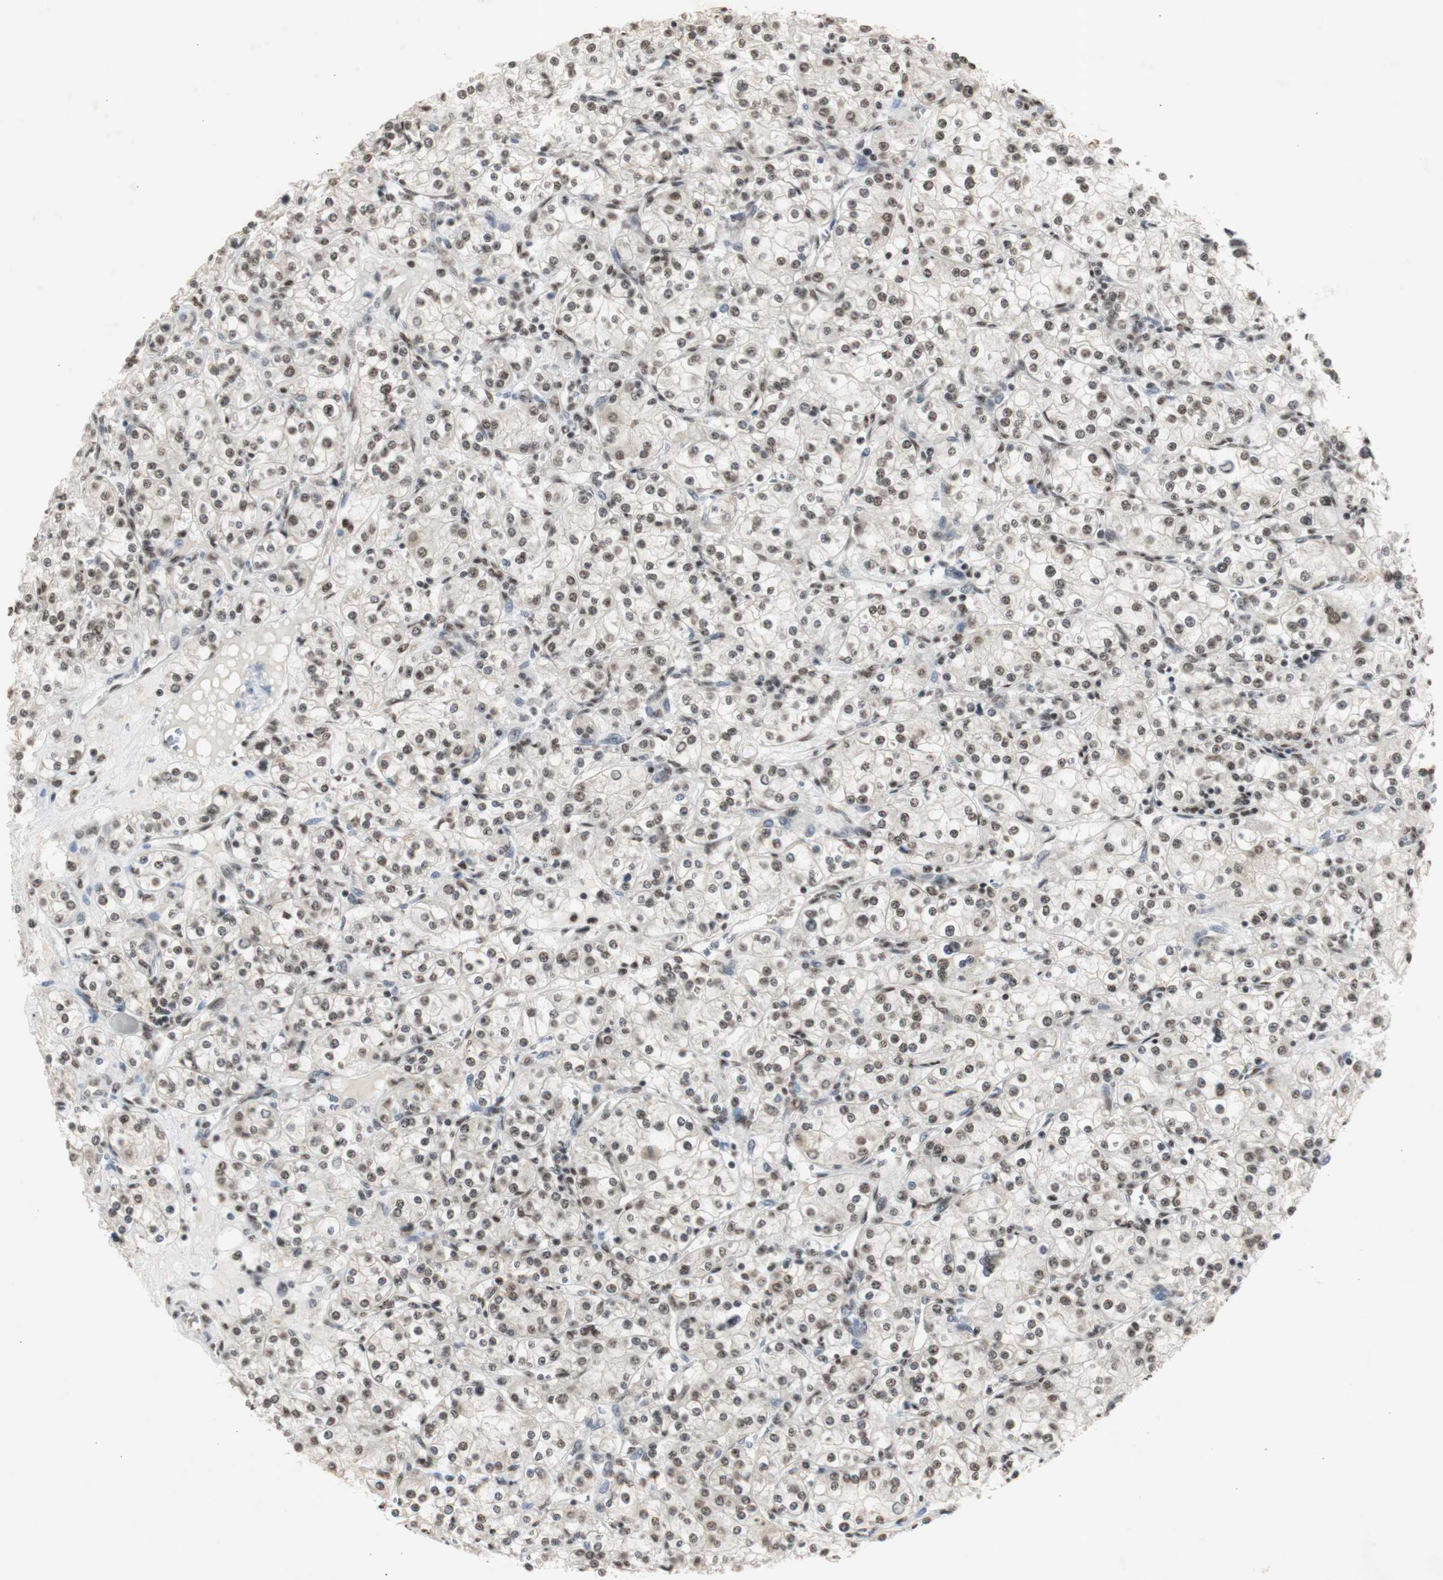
{"staining": {"intensity": "moderate", "quantity": ">75%", "location": "nuclear"}, "tissue": "renal cancer", "cell_type": "Tumor cells", "image_type": "cancer", "snomed": [{"axis": "morphology", "description": "Adenocarcinoma, NOS"}, {"axis": "topography", "description": "Kidney"}], "caption": "Protein analysis of renal cancer tissue displays moderate nuclear positivity in approximately >75% of tumor cells.", "gene": "SNRPB", "patient": {"sex": "male", "age": 77}}